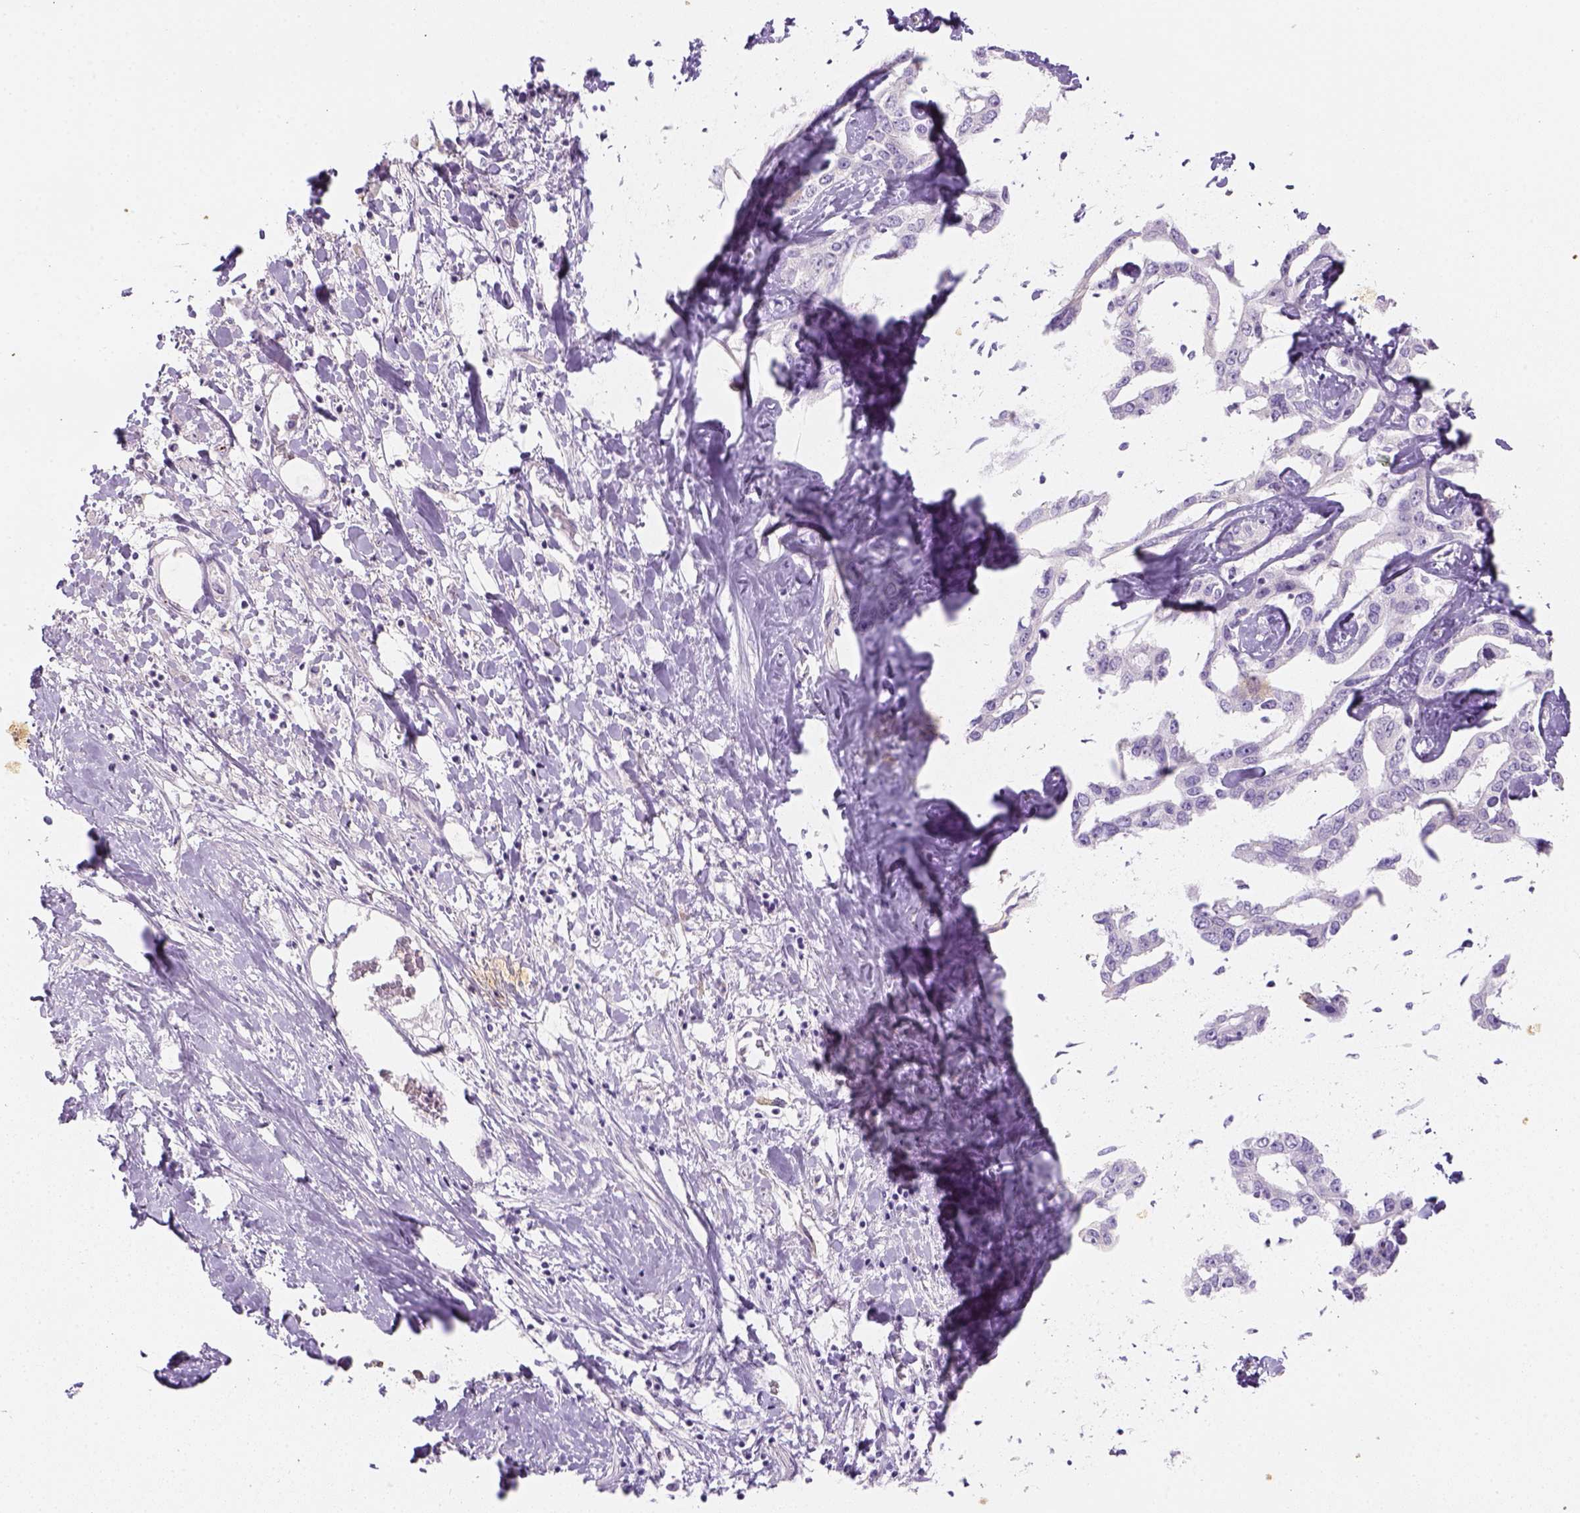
{"staining": {"intensity": "negative", "quantity": "none", "location": "none"}, "tissue": "liver cancer", "cell_type": "Tumor cells", "image_type": "cancer", "snomed": [{"axis": "morphology", "description": "Cholangiocarcinoma"}, {"axis": "topography", "description": "Liver"}], "caption": "Tumor cells are negative for protein expression in human liver cancer (cholangiocarcinoma).", "gene": "CACNB1", "patient": {"sex": "male", "age": 59}}